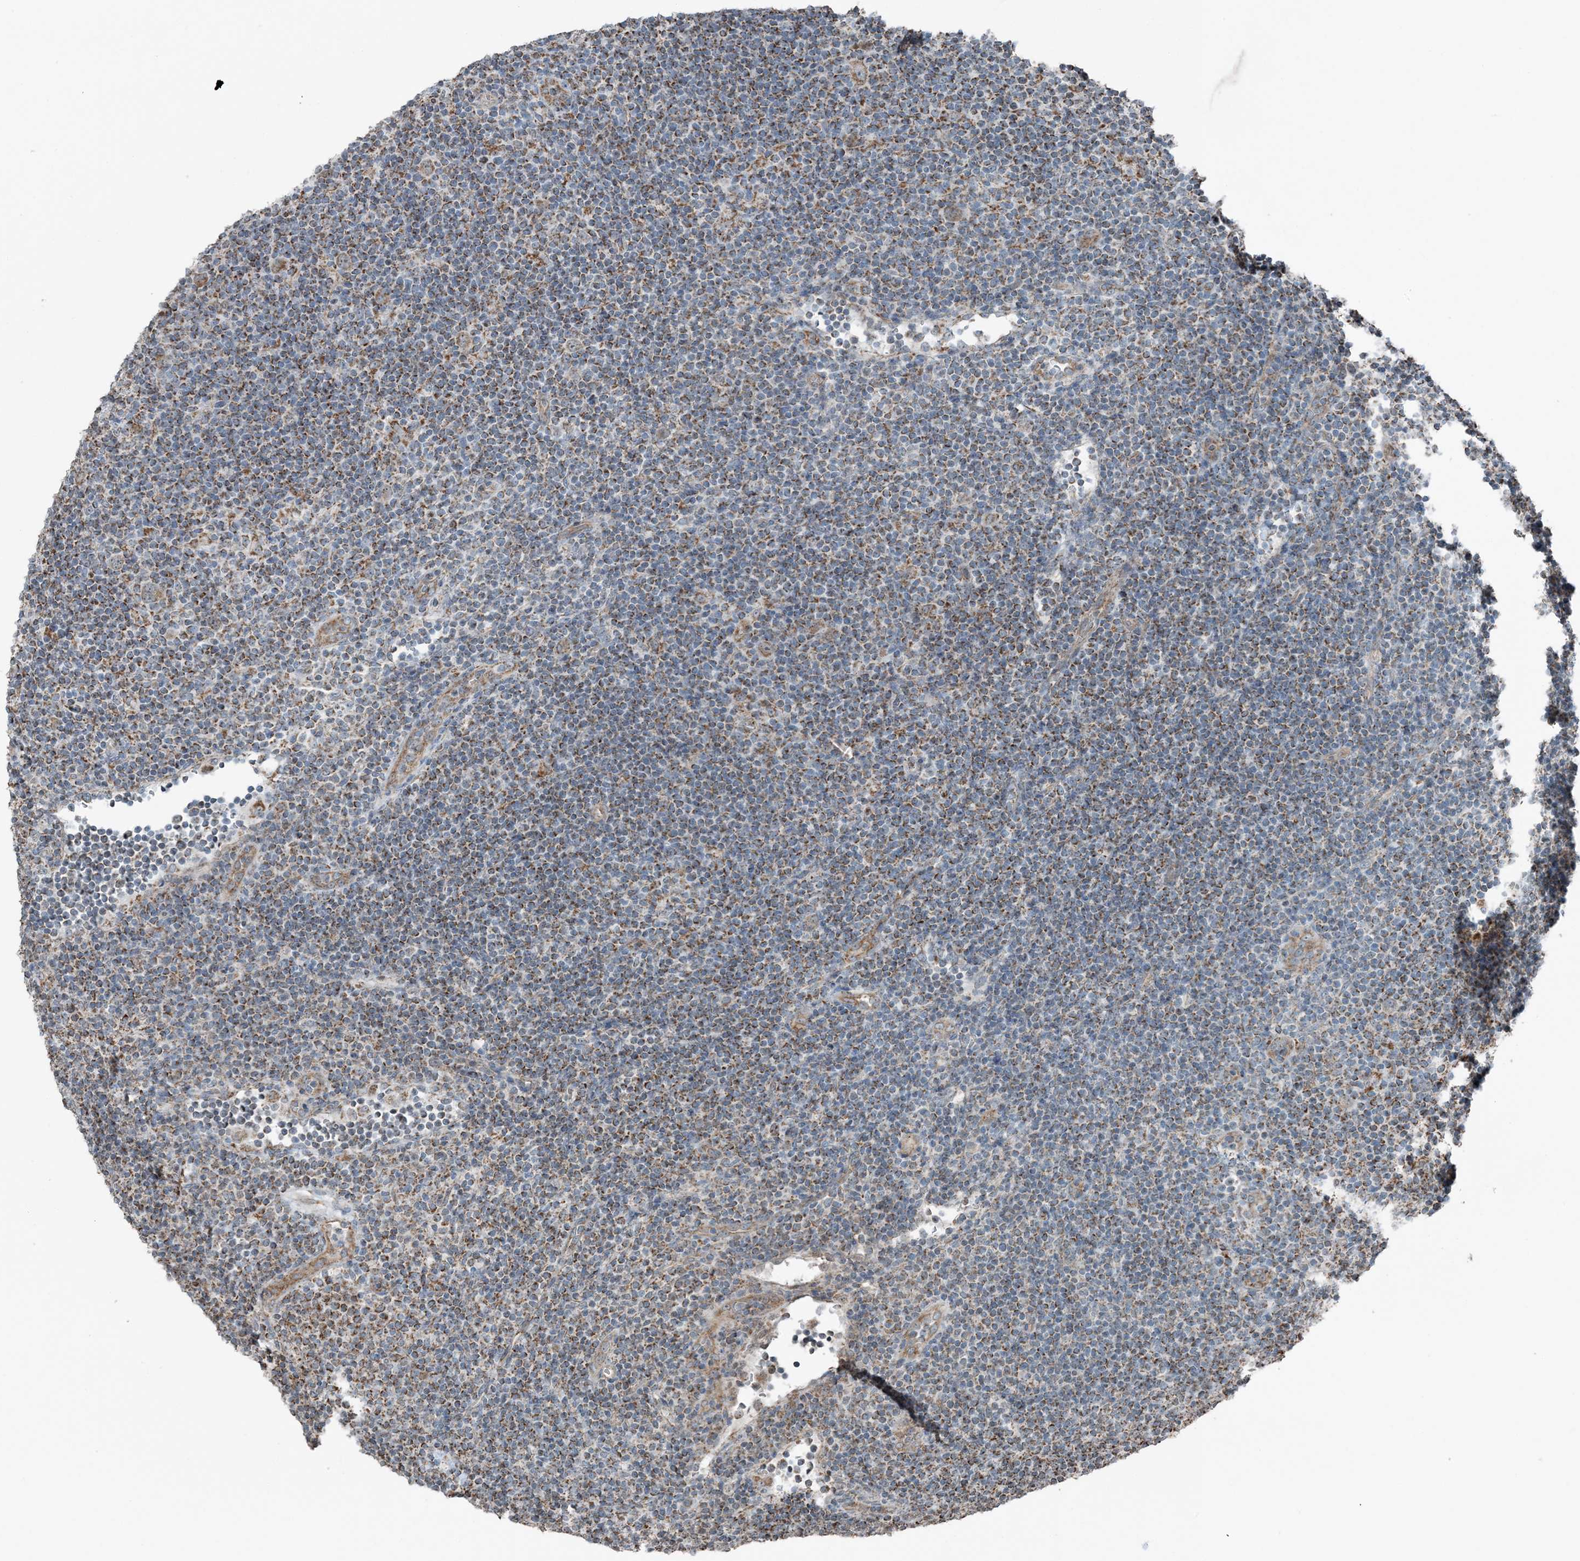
{"staining": {"intensity": "weak", "quantity": ">75%", "location": "cytoplasmic/membranous"}, "tissue": "lymphoma", "cell_type": "Tumor cells", "image_type": "cancer", "snomed": [{"axis": "morphology", "description": "Hodgkin's disease, NOS"}, {"axis": "topography", "description": "Lymph node"}], "caption": "An immunohistochemistry image of tumor tissue is shown. Protein staining in brown shows weak cytoplasmic/membranous positivity in lymphoma within tumor cells. The protein of interest is stained brown, and the nuclei are stained in blue (DAB IHC with brightfield microscopy, high magnification).", "gene": "PILRB", "patient": {"sex": "female", "age": 57}}